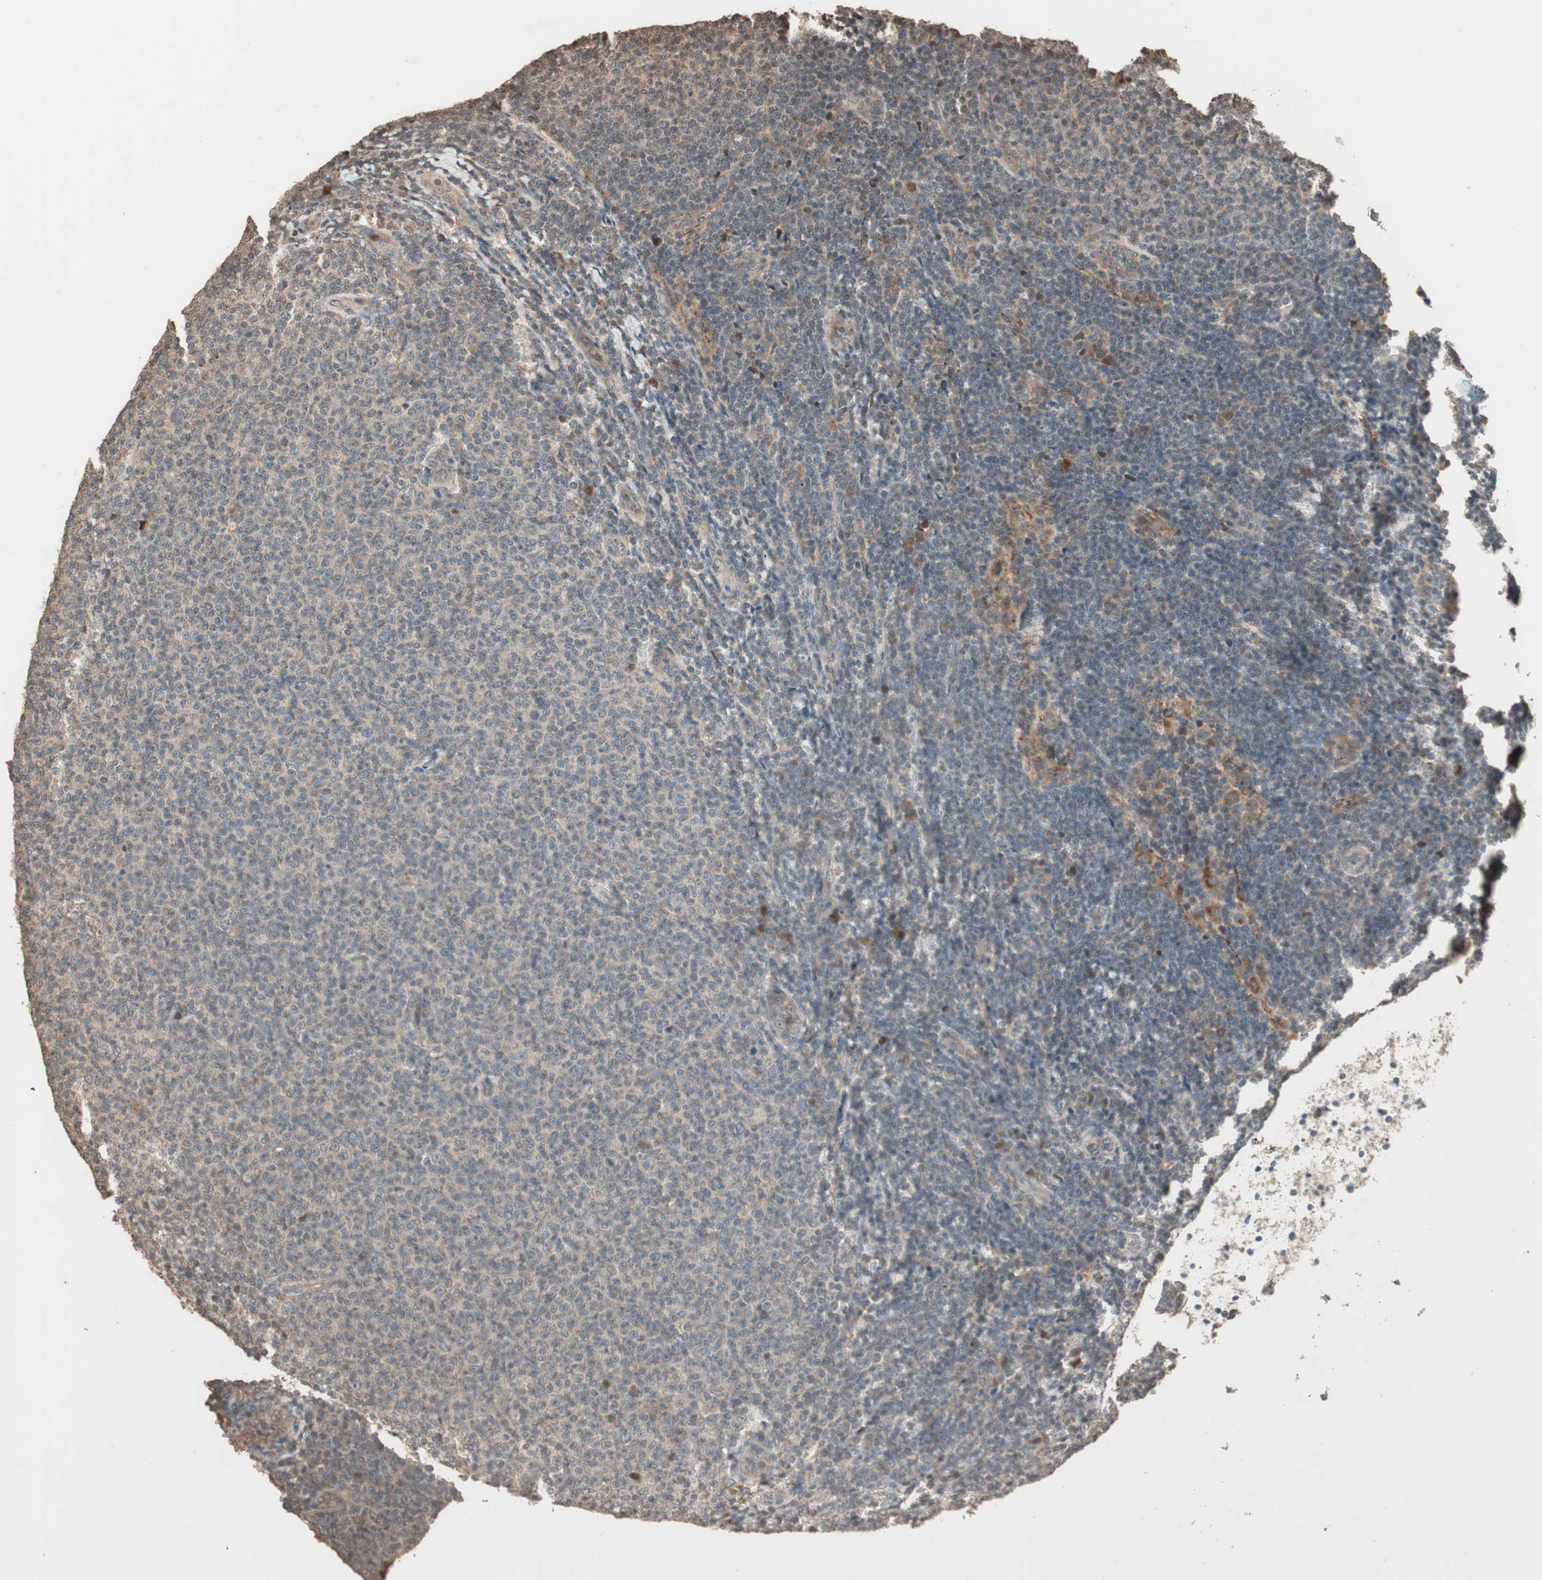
{"staining": {"intensity": "weak", "quantity": ">75%", "location": "cytoplasmic/membranous"}, "tissue": "lymphoma", "cell_type": "Tumor cells", "image_type": "cancer", "snomed": [{"axis": "morphology", "description": "Malignant lymphoma, non-Hodgkin's type, Low grade"}, {"axis": "topography", "description": "Lymph node"}], "caption": "Protein analysis of low-grade malignant lymphoma, non-Hodgkin's type tissue displays weak cytoplasmic/membranous staining in about >75% of tumor cells. (DAB (3,3'-diaminobenzidine) IHC with brightfield microscopy, high magnification).", "gene": "USP20", "patient": {"sex": "male", "age": 66}}